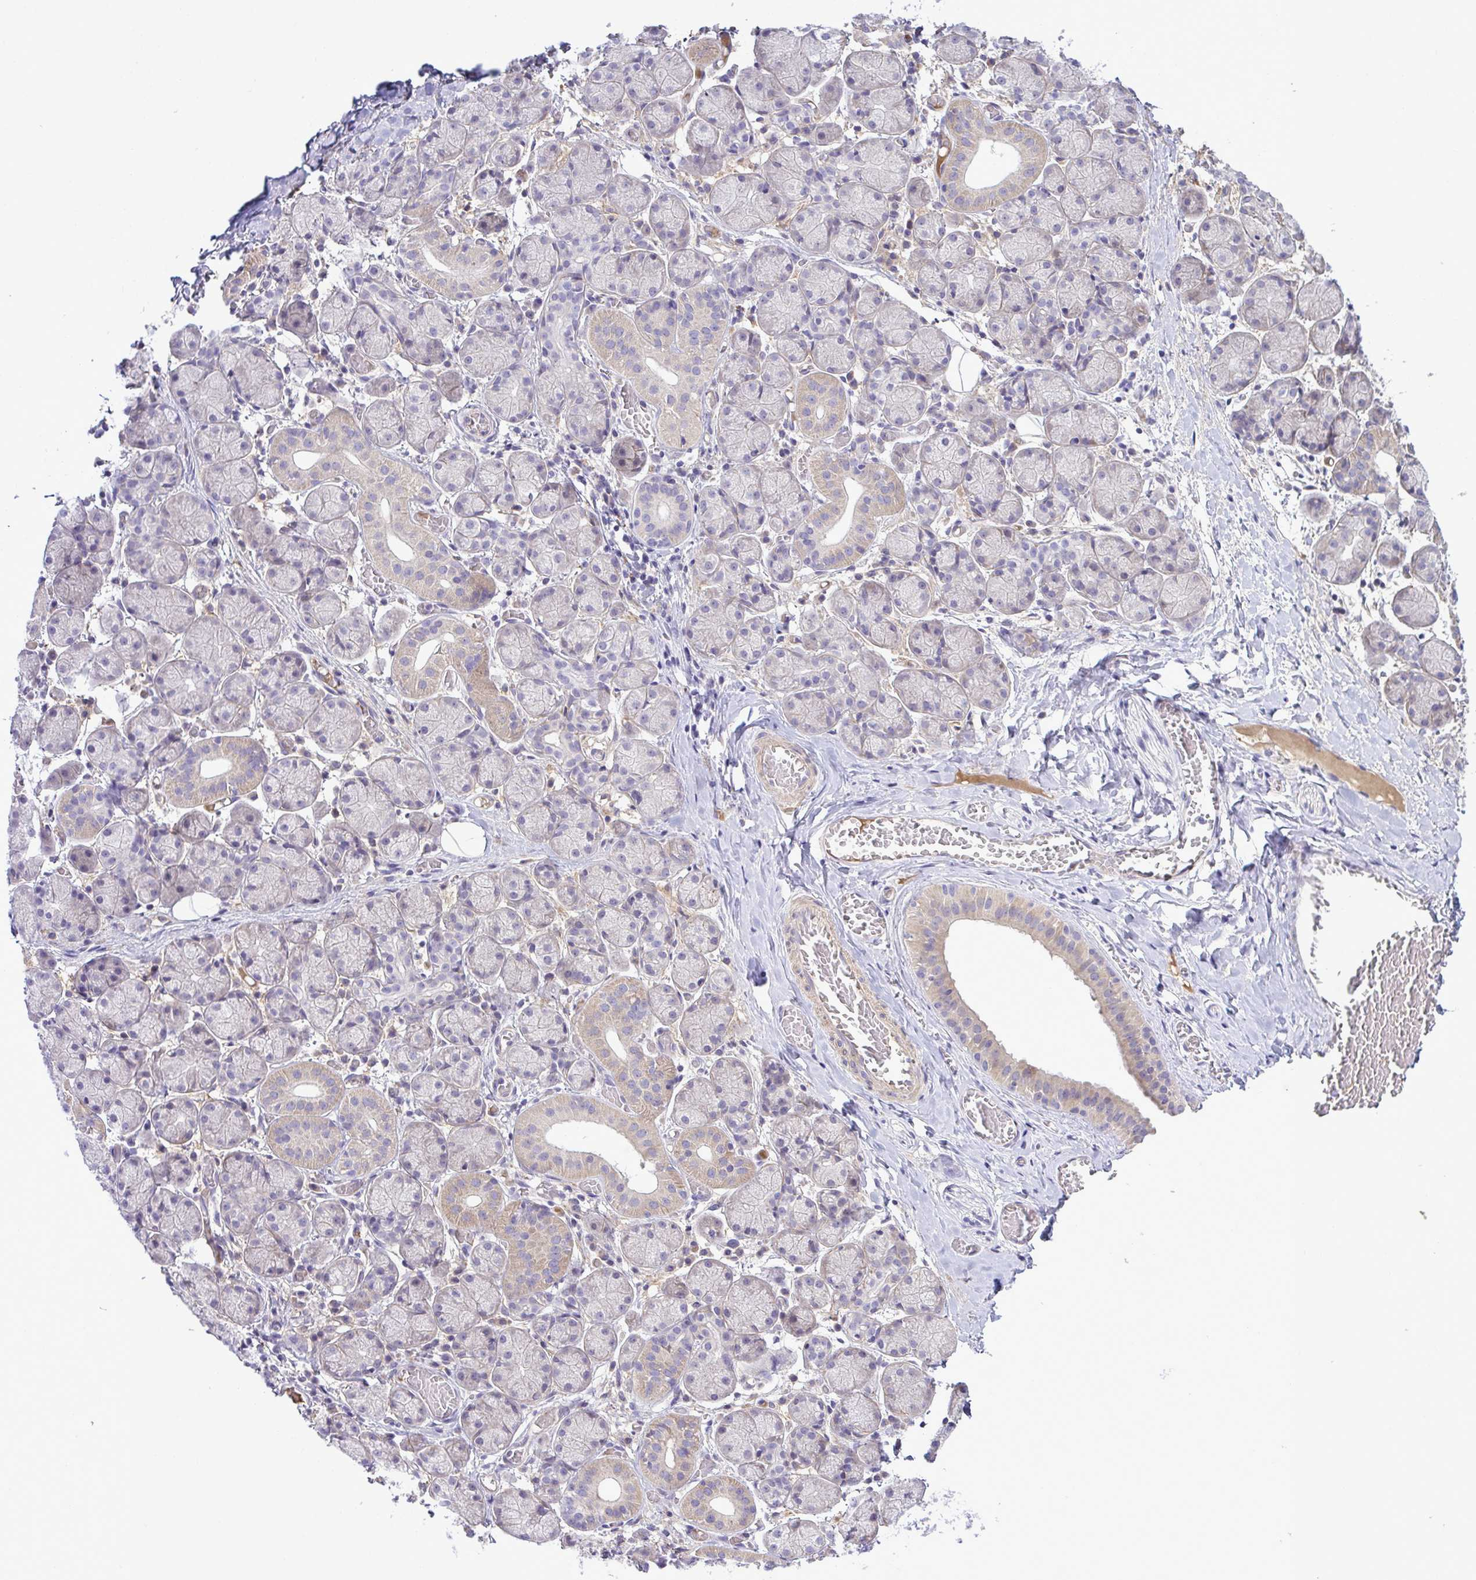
{"staining": {"intensity": "weak", "quantity": "<25%", "location": "cytoplasmic/membranous"}, "tissue": "salivary gland", "cell_type": "Glandular cells", "image_type": "normal", "snomed": [{"axis": "morphology", "description": "Normal tissue, NOS"}, {"axis": "topography", "description": "Salivary gland"}], "caption": "A high-resolution image shows immunohistochemistry (IHC) staining of normal salivary gland, which demonstrates no significant positivity in glandular cells.", "gene": "SYNPO2L", "patient": {"sex": "female", "age": 24}}